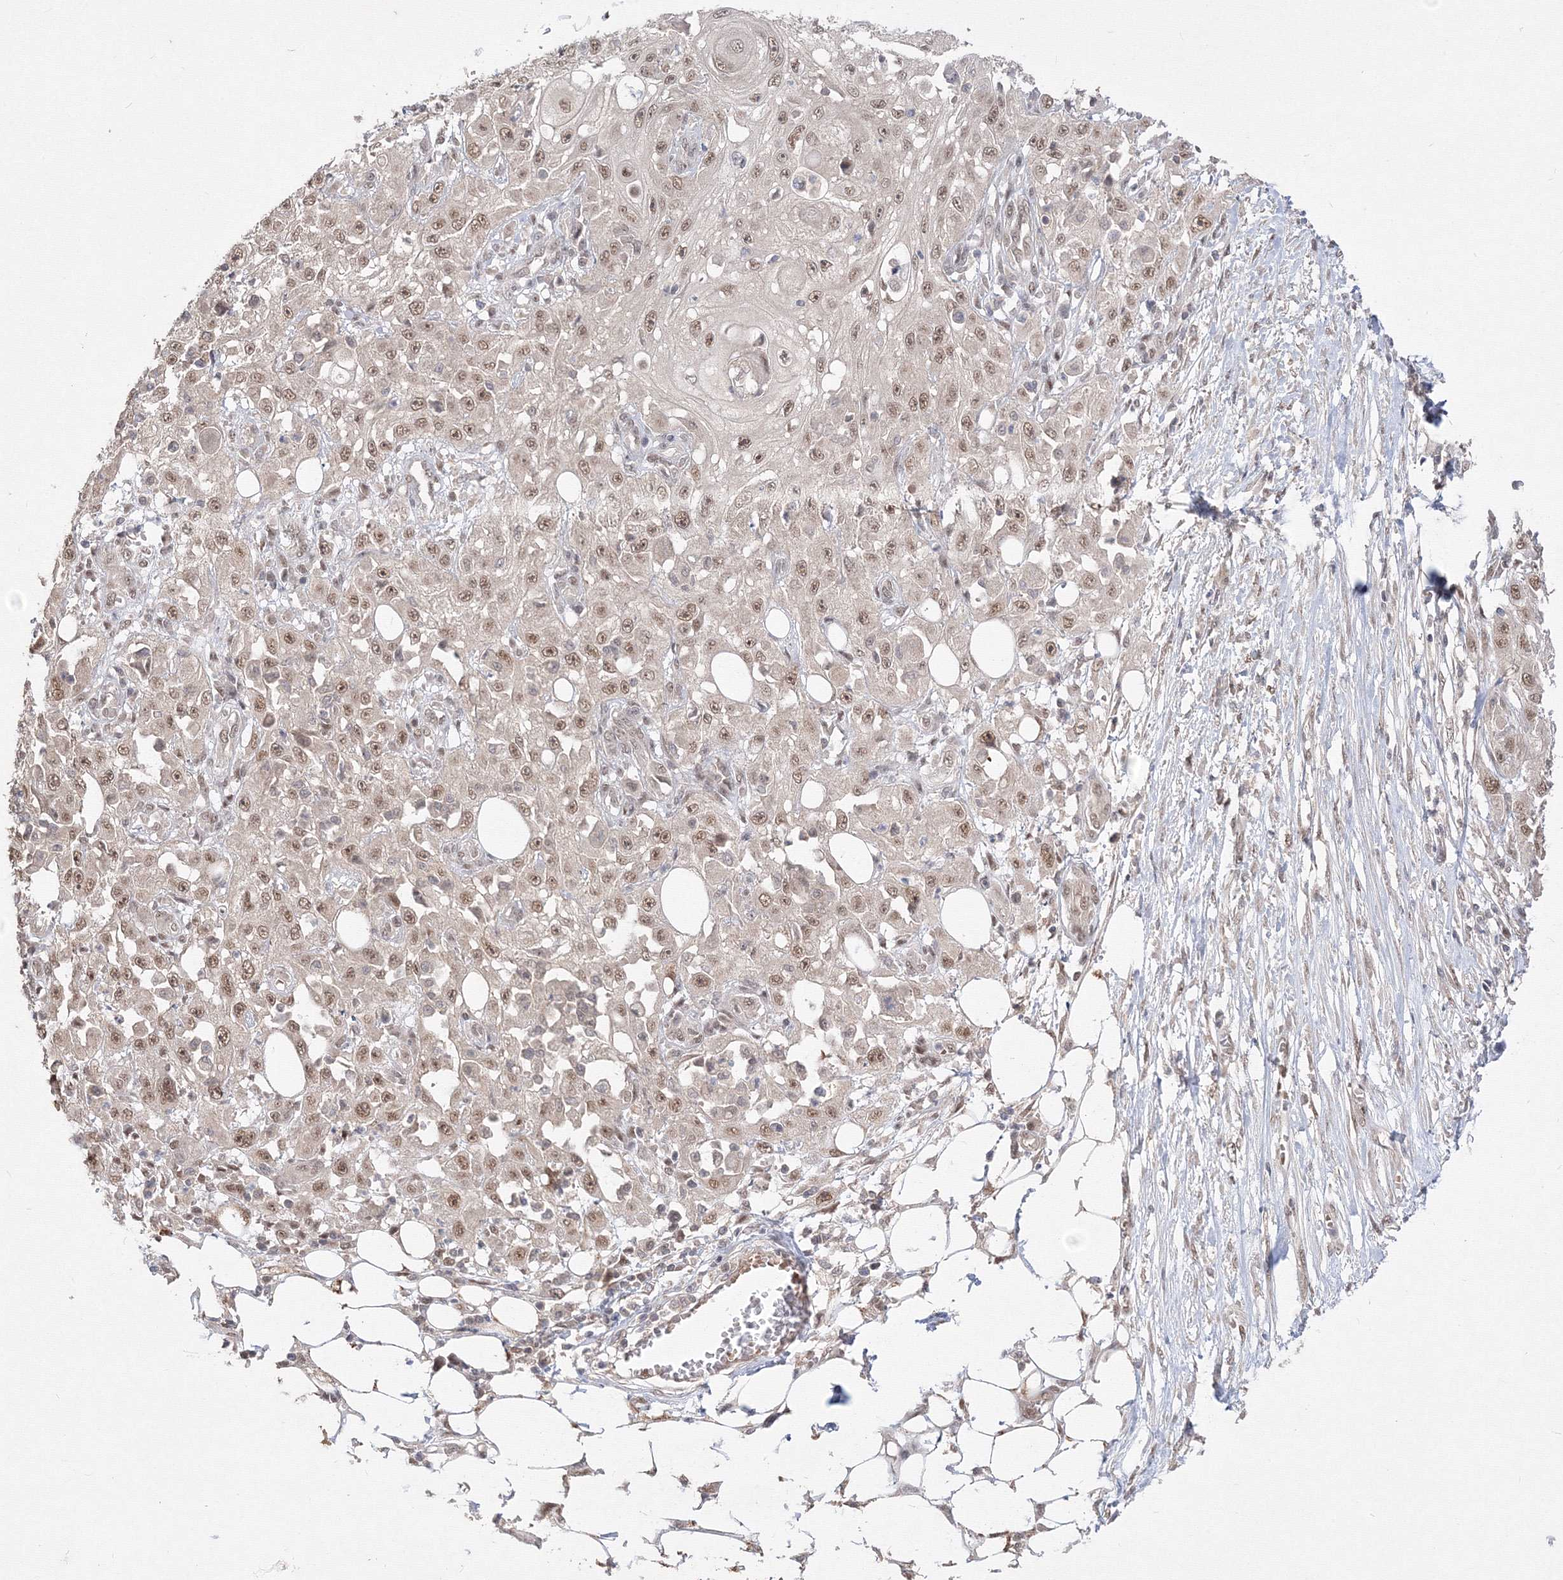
{"staining": {"intensity": "moderate", "quantity": ">75%", "location": "nuclear"}, "tissue": "skin cancer", "cell_type": "Tumor cells", "image_type": "cancer", "snomed": [{"axis": "morphology", "description": "Squamous cell carcinoma, NOS"}, {"axis": "morphology", "description": "Squamous cell carcinoma, metastatic, NOS"}, {"axis": "topography", "description": "Skin"}, {"axis": "topography", "description": "Lymph node"}], "caption": "Skin cancer tissue demonstrates moderate nuclear positivity in approximately >75% of tumor cells", "gene": "COPS4", "patient": {"sex": "male", "age": 75}}